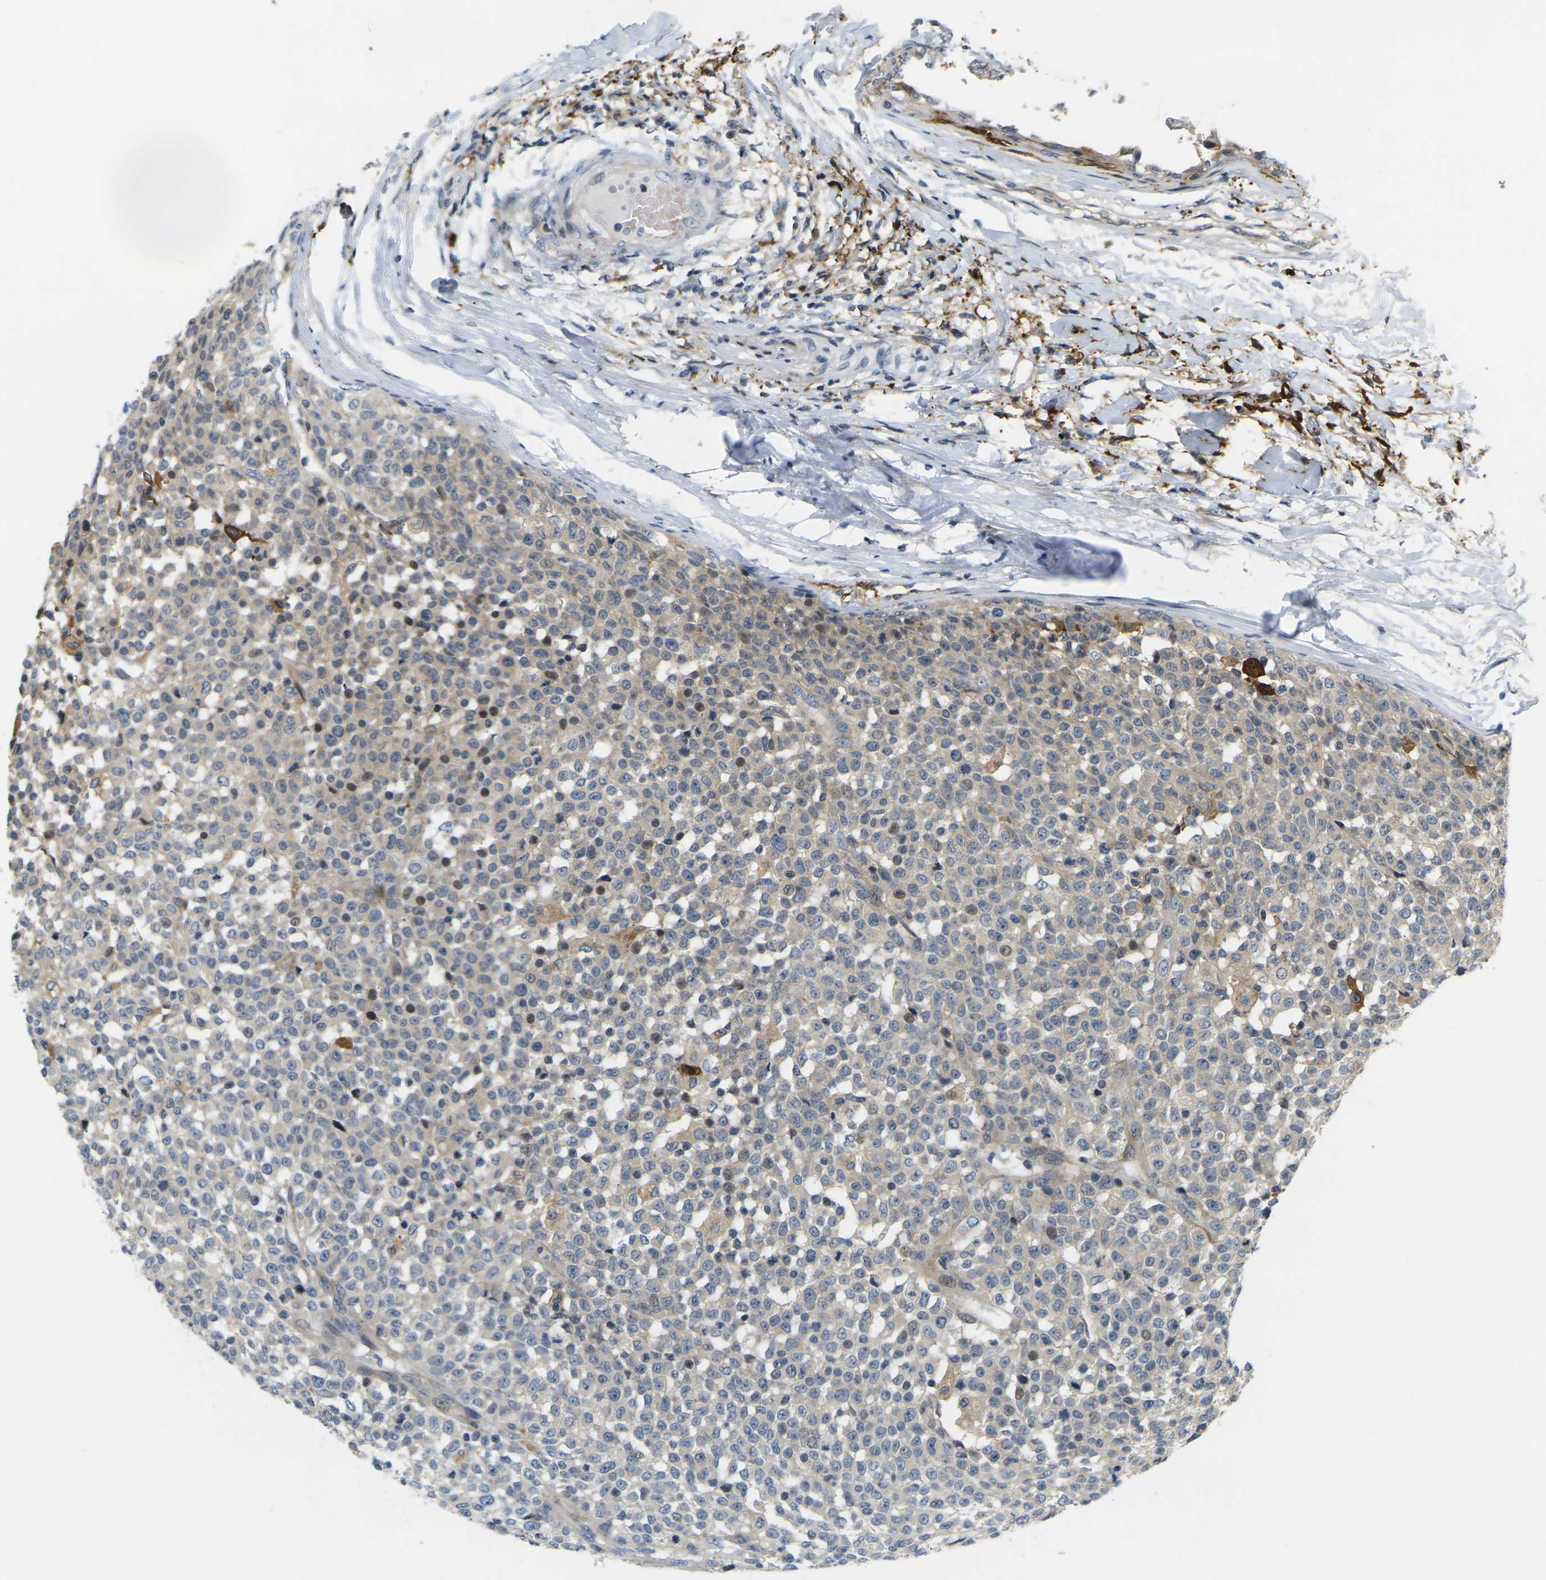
{"staining": {"intensity": "weak", "quantity": ">75%", "location": "cytoplasmic/membranous"}, "tissue": "testis cancer", "cell_type": "Tumor cells", "image_type": "cancer", "snomed": [{"axis": "morphology", "description": "Seminoma, NOS"}, {"axis": "topography", "description": "Testis"}], "caption": "Protein analysis of testis cancer tissue displays weak cytoplasmic/membranous positivity in approximately >75% of tumor cells. The staining was performed using DAB, with brown indicating positive protein expression. Nuclei are stained blue with hematoxylin.", "gene": "ROBO2", "patient": {"sex": "male", "age": 59}}